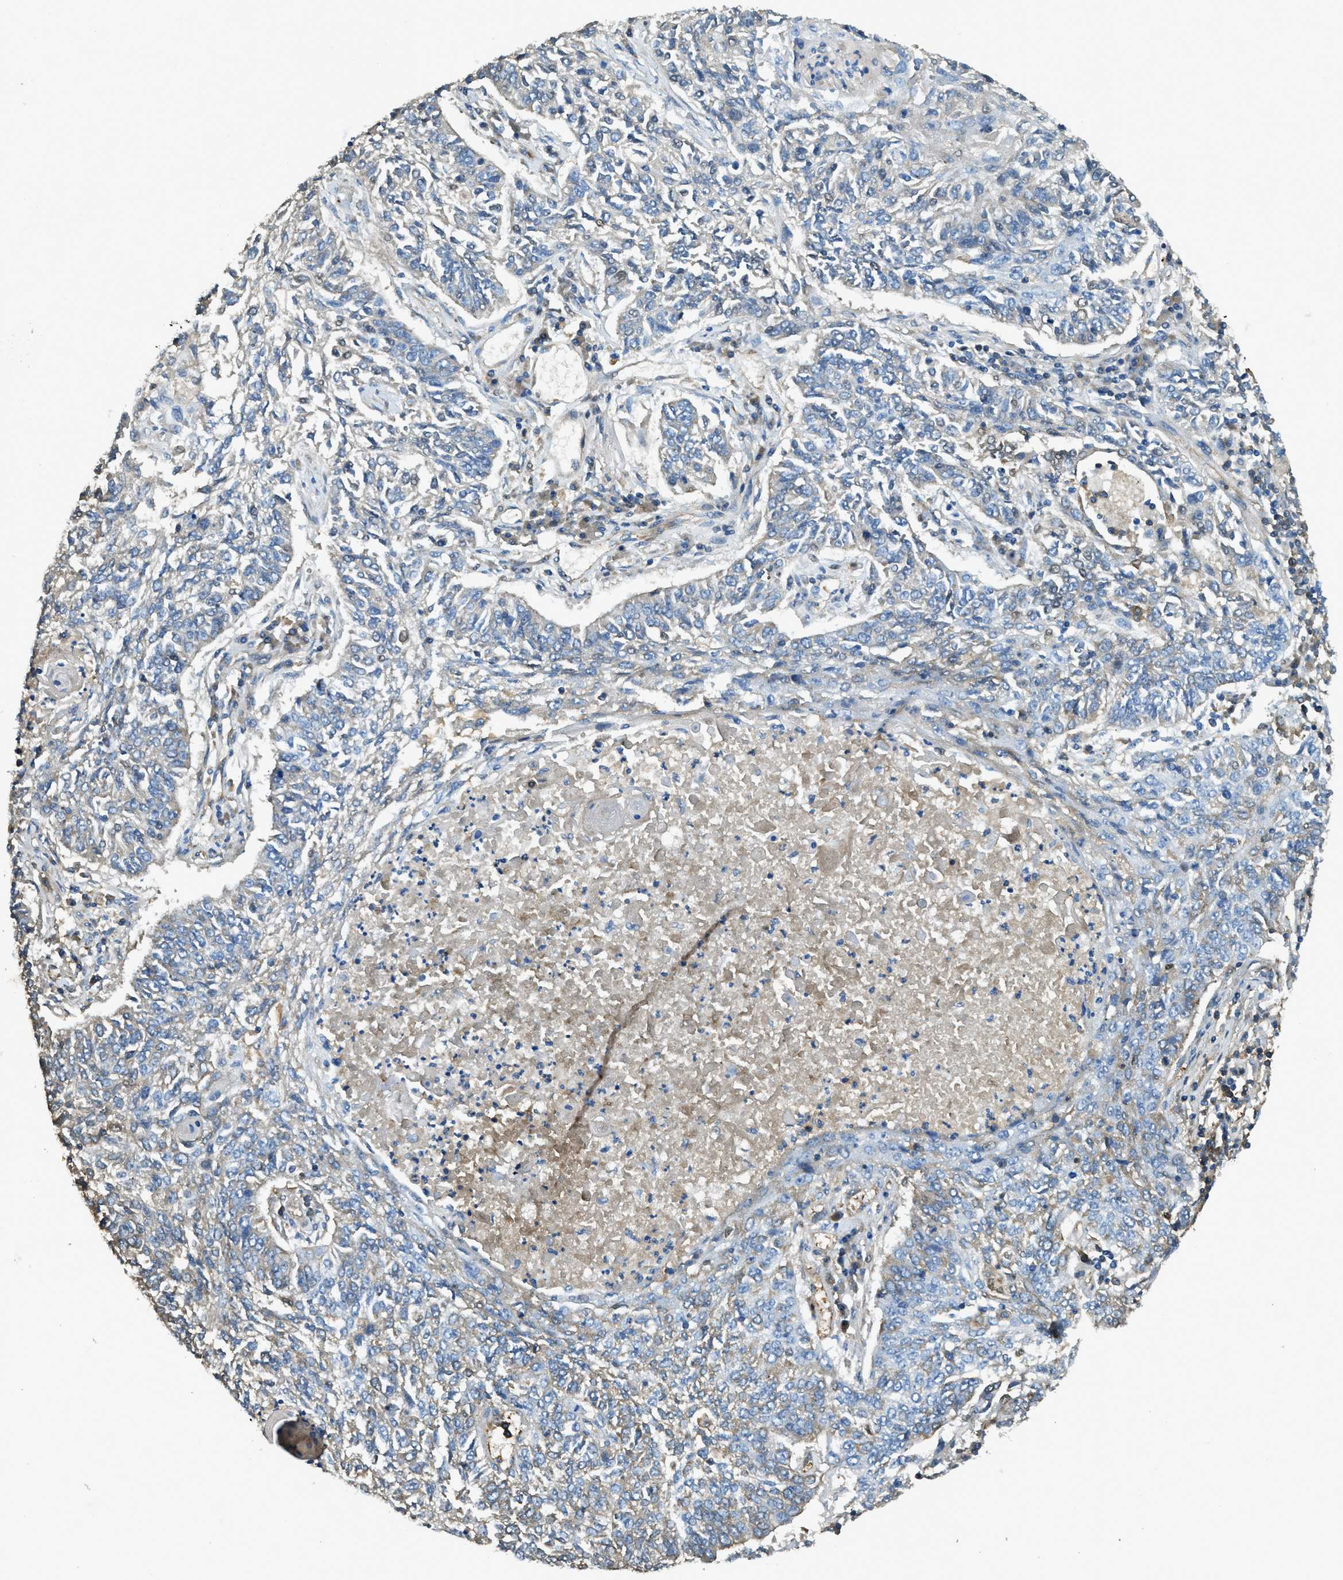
{"staining": {"intensity": "weak", "quantity": "<25%", "location": "cytoplasmic/membranous"}, "tissue": "lung cancer", "cell_type": "Tumor cells", "image_type": "cancer", "snomed": [{"axis": "morphology", "description": "Normal tissue, NOS"}, {"axis": "morphology", "description": "Squamous cell carcinoma, NOS"}, {"axis": "topography", "description": "Cartilage tissue"}, {"axis": "topography", "description": "Bronchus"}, {"axis": "topography", "description": "Lung"}], "caption": "IHC histopathology image of squamous cell carcinoma (lung) stained for a protein (brown), which demonstrates no expression in tumor cells. (Brightfield microscopy of DAB (3,3'-diaminobenzidine) immunohistochemistry at high magnification).", "gene": "TRIM59", "patient": {"sex": "female", "age": 49}}